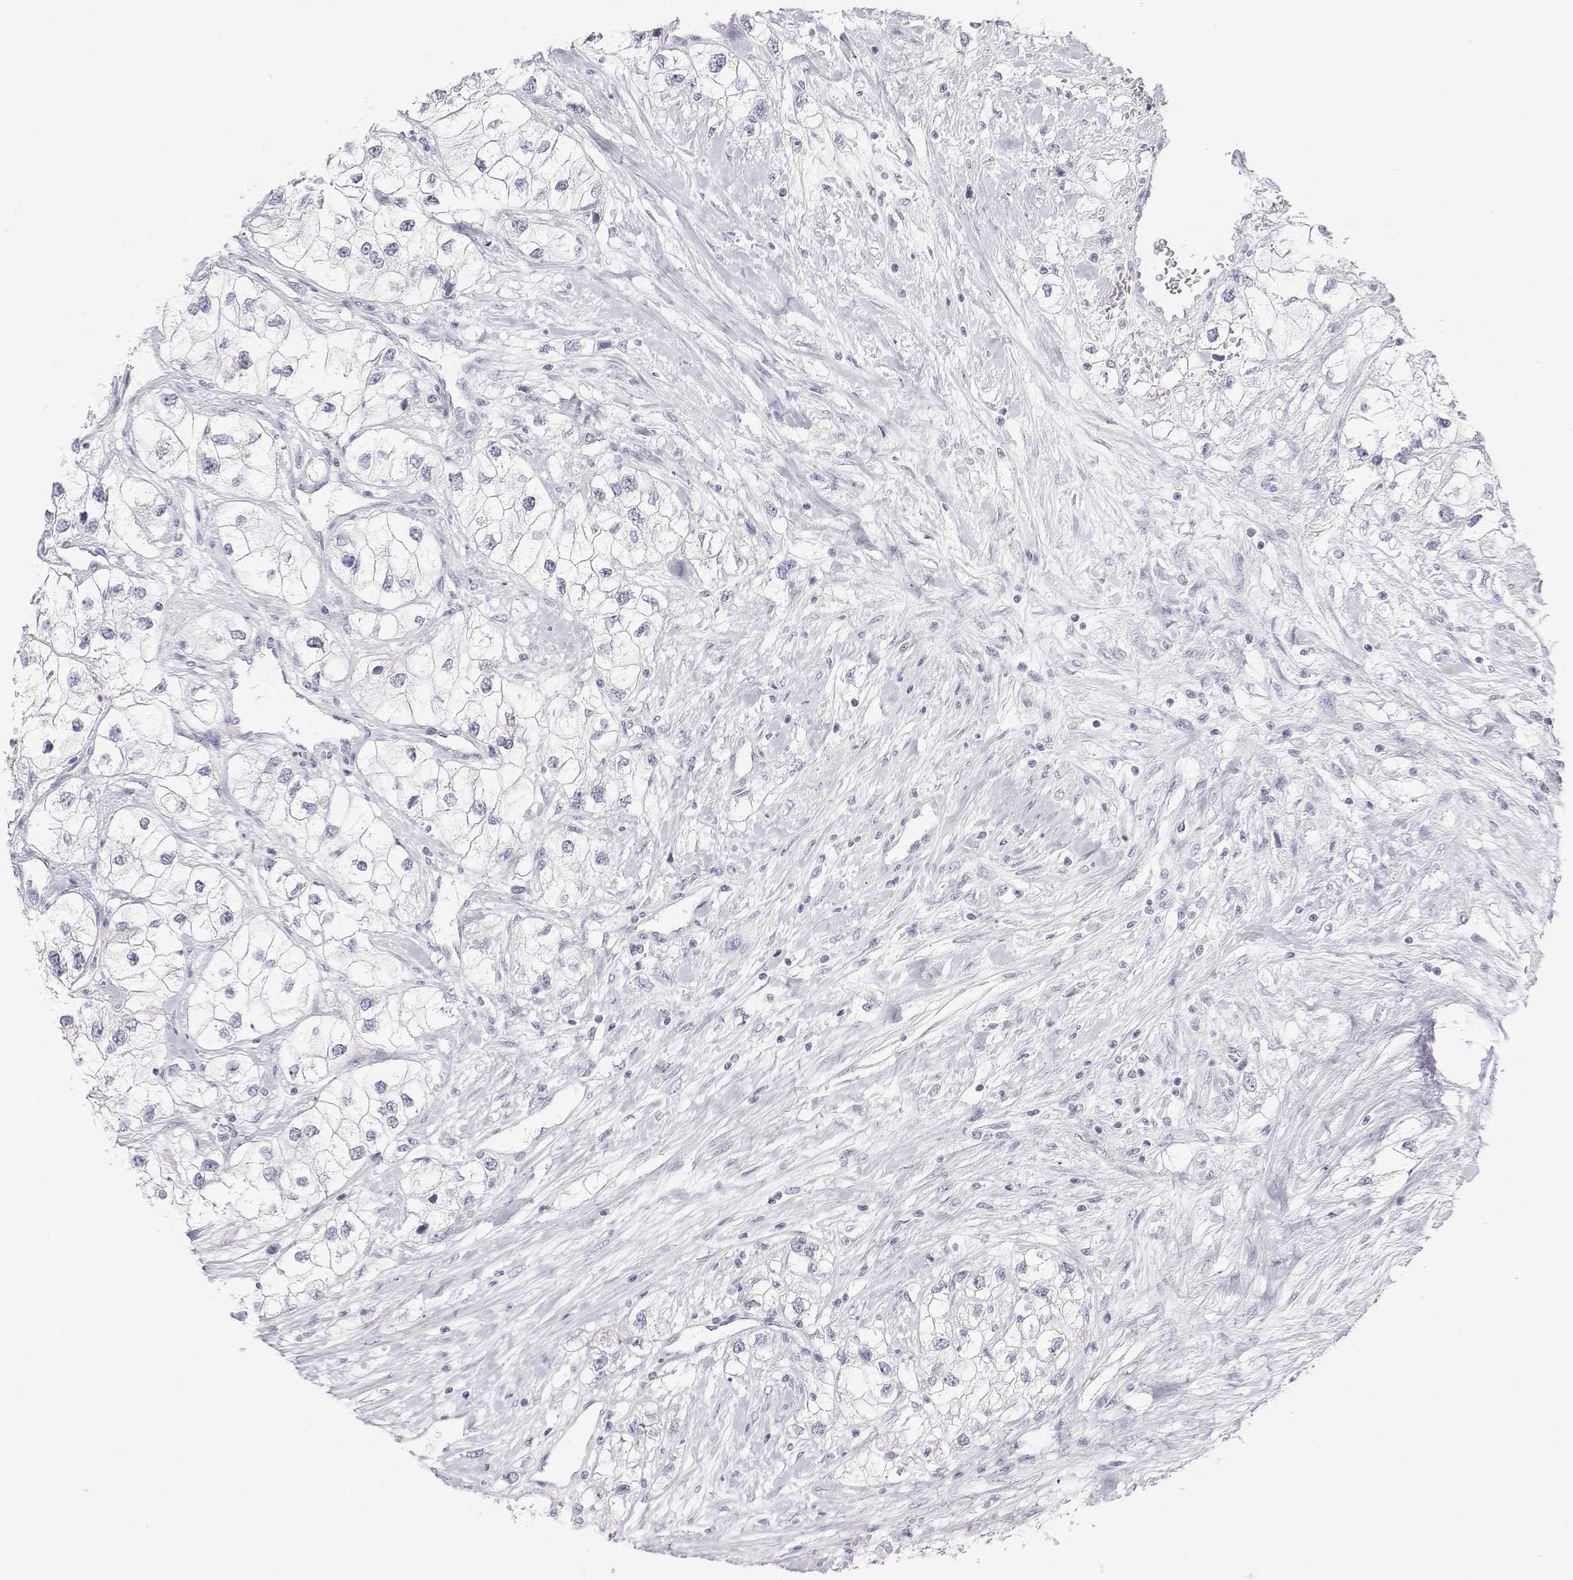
{"staining": {"intensity": "negative", "quantity": "none", "location": "none"}, "tissue": "renal cancer", "cell_type": "Tumor cells", "image_type": "cancer", "snomed": [{"axis": "morphology", "description": "Adenocarcinoma, NOS"}, {"axis": "topography", "description": "Kidney"}], "caption": "The photomicrograph reveals no staining of tumor cells in renal adenocarcinoma.", "gene": "TTN", "patient": {"sex": "male", "age": 59}}